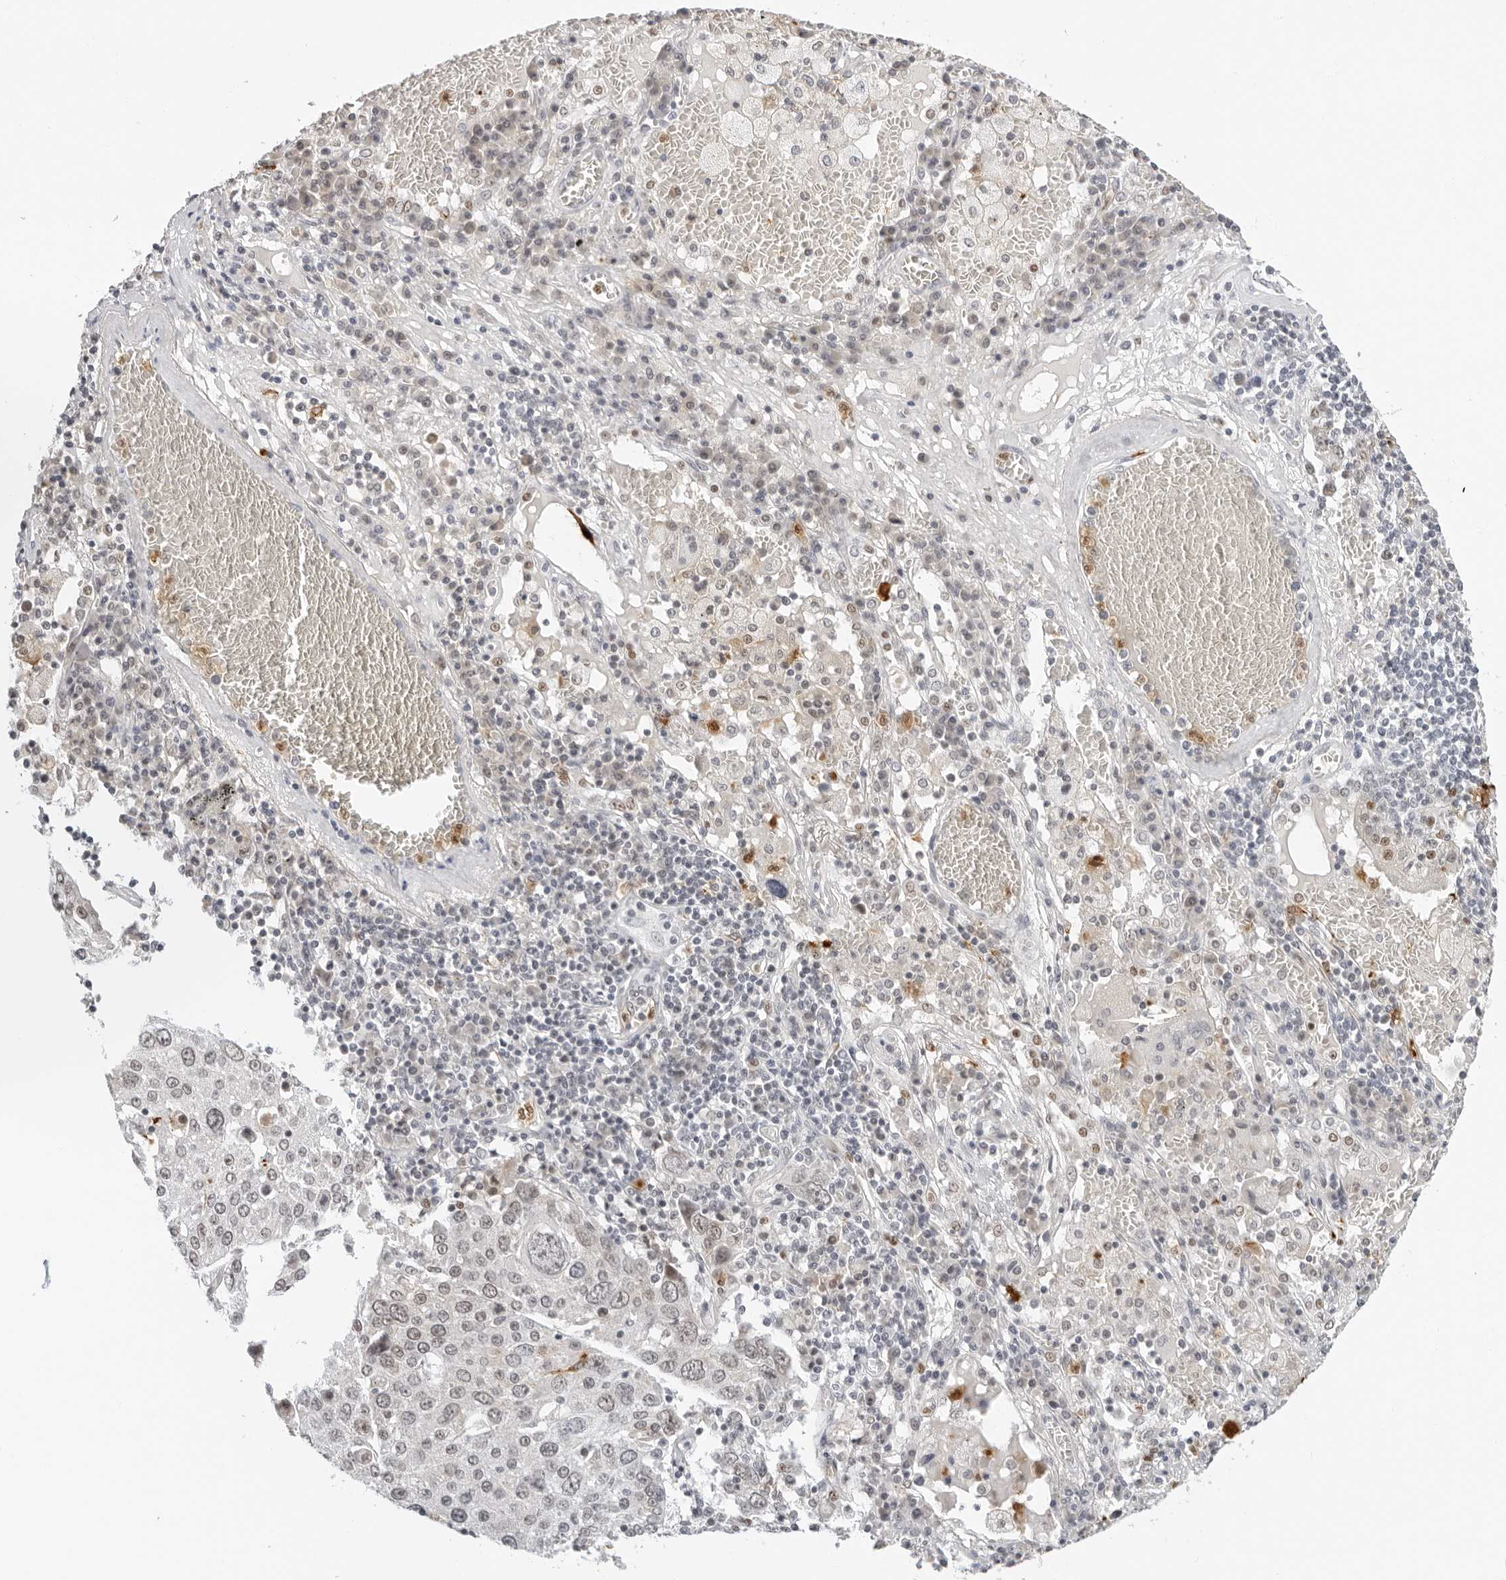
{"staining": {"intensity": "weak", "quantity": ">75%", "location": "nuclear"}, "tissue": "lung cancer", "cell_type": "Tumor cells", "image_type": "cancer", "snomed": [{"axis": "morphology", "description": "Squamous cell carcinoma, NOS"}, {"axis": "topography", "description": "Lung"}], "caption": "Protein expression analysis of human lung cancer reveals weak nuclear positivity in about >75% of tumor cells.", "gene": "MSH6", "patient": {"sex": "male", "age": 65}}